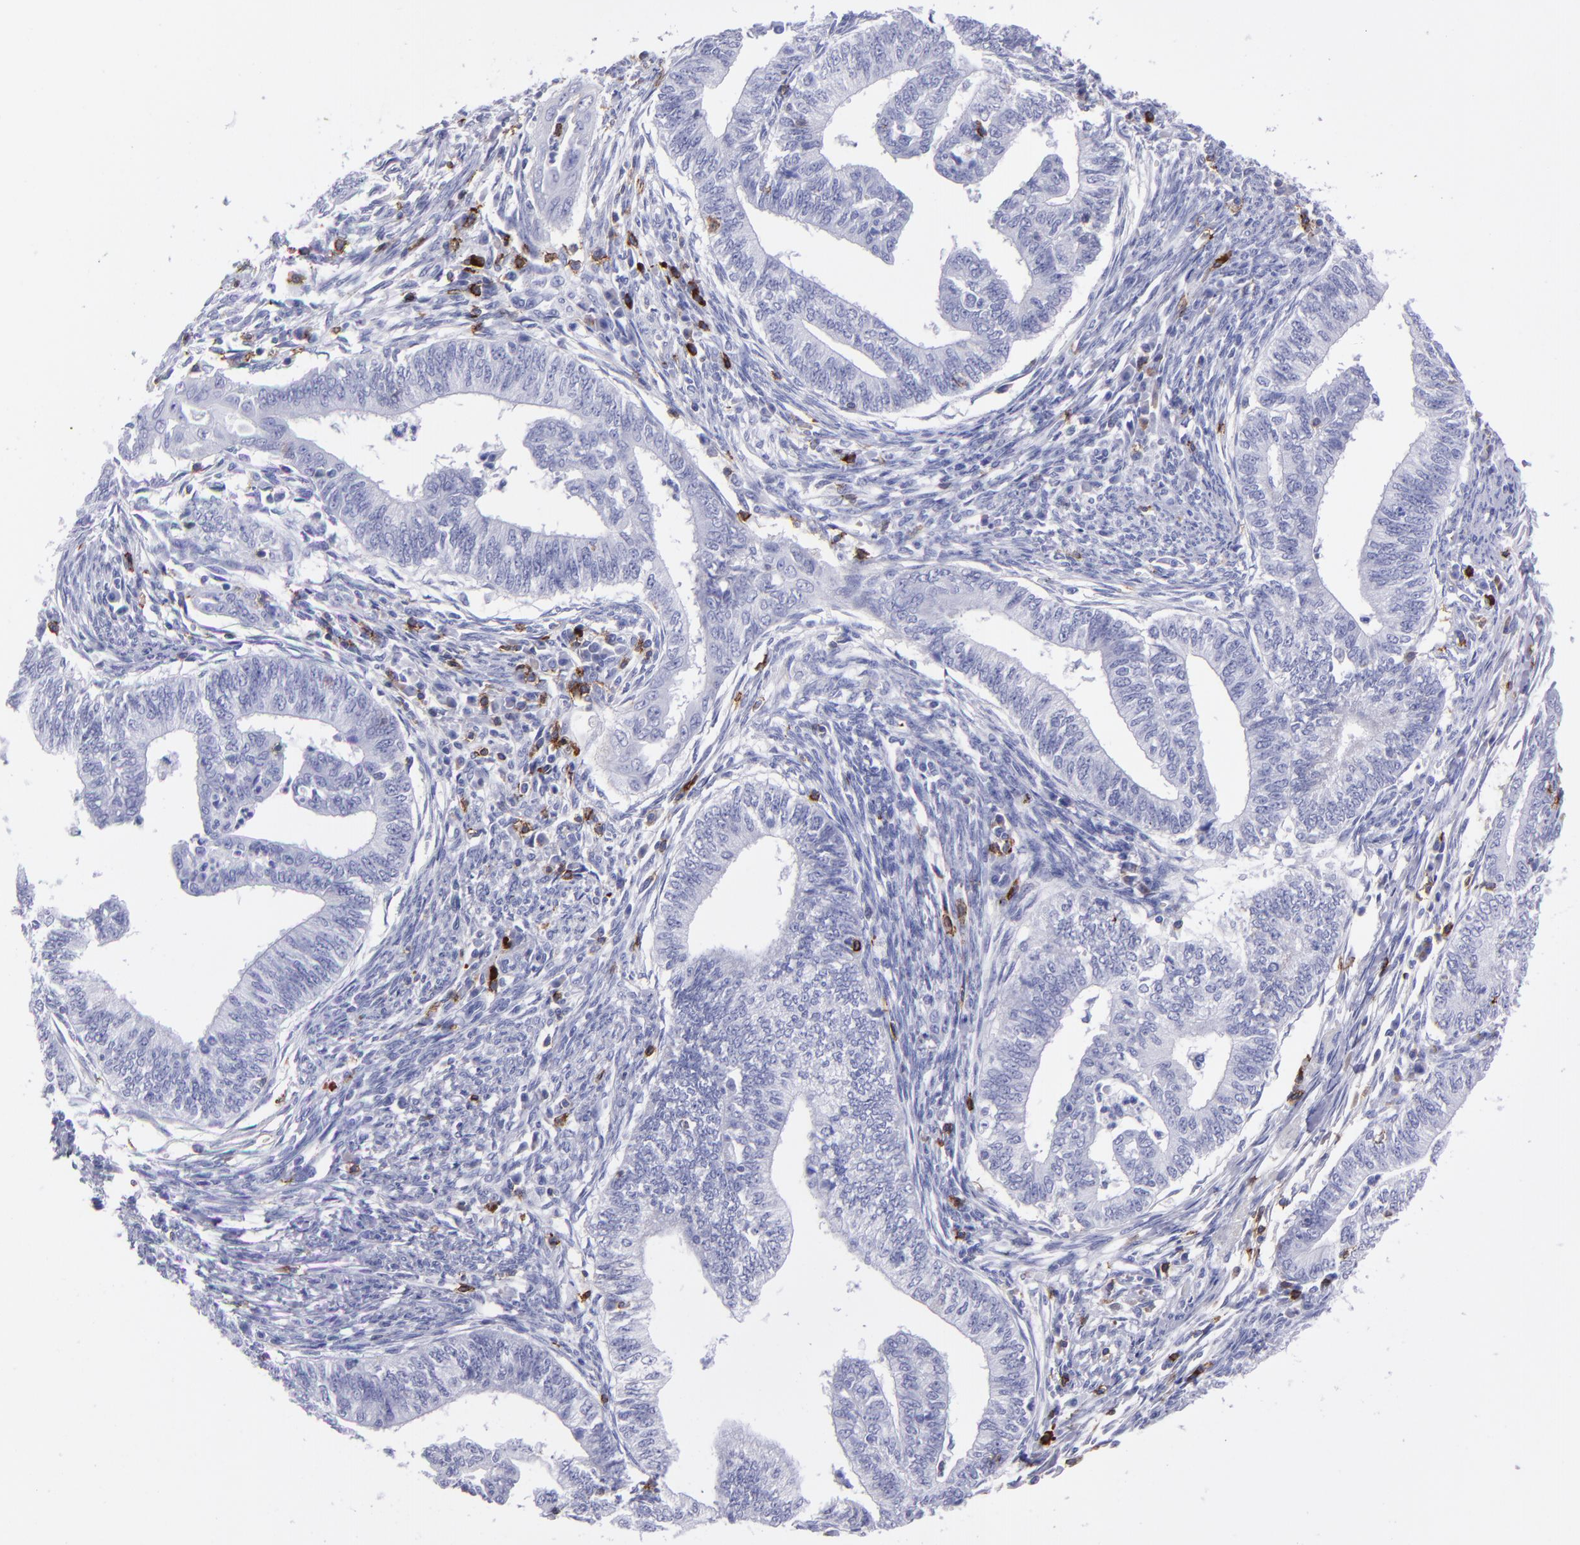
{"staining": {"intensity": "negative", "quantity": "none", "location": "none"}, "tissue": "endometrial cancer", "cell_type": "Tumor cells", "image_type": "cancer", "snomed": [{"axis": "morphology", "description": "Adenocarcinoma, NOS"}, {"axis": "topography", "description": "Endometrium"}], "caption": "Immunohistochemistry (IHC) image of endometrial cancer (adenocarcinoma) stained for a protein (brown), which demonstrates no expression in tumor cells. (IHC, brightfield microscopy, high magnification).", "gene": "CD6", "patient": {"sex": "female", "age": 66}}